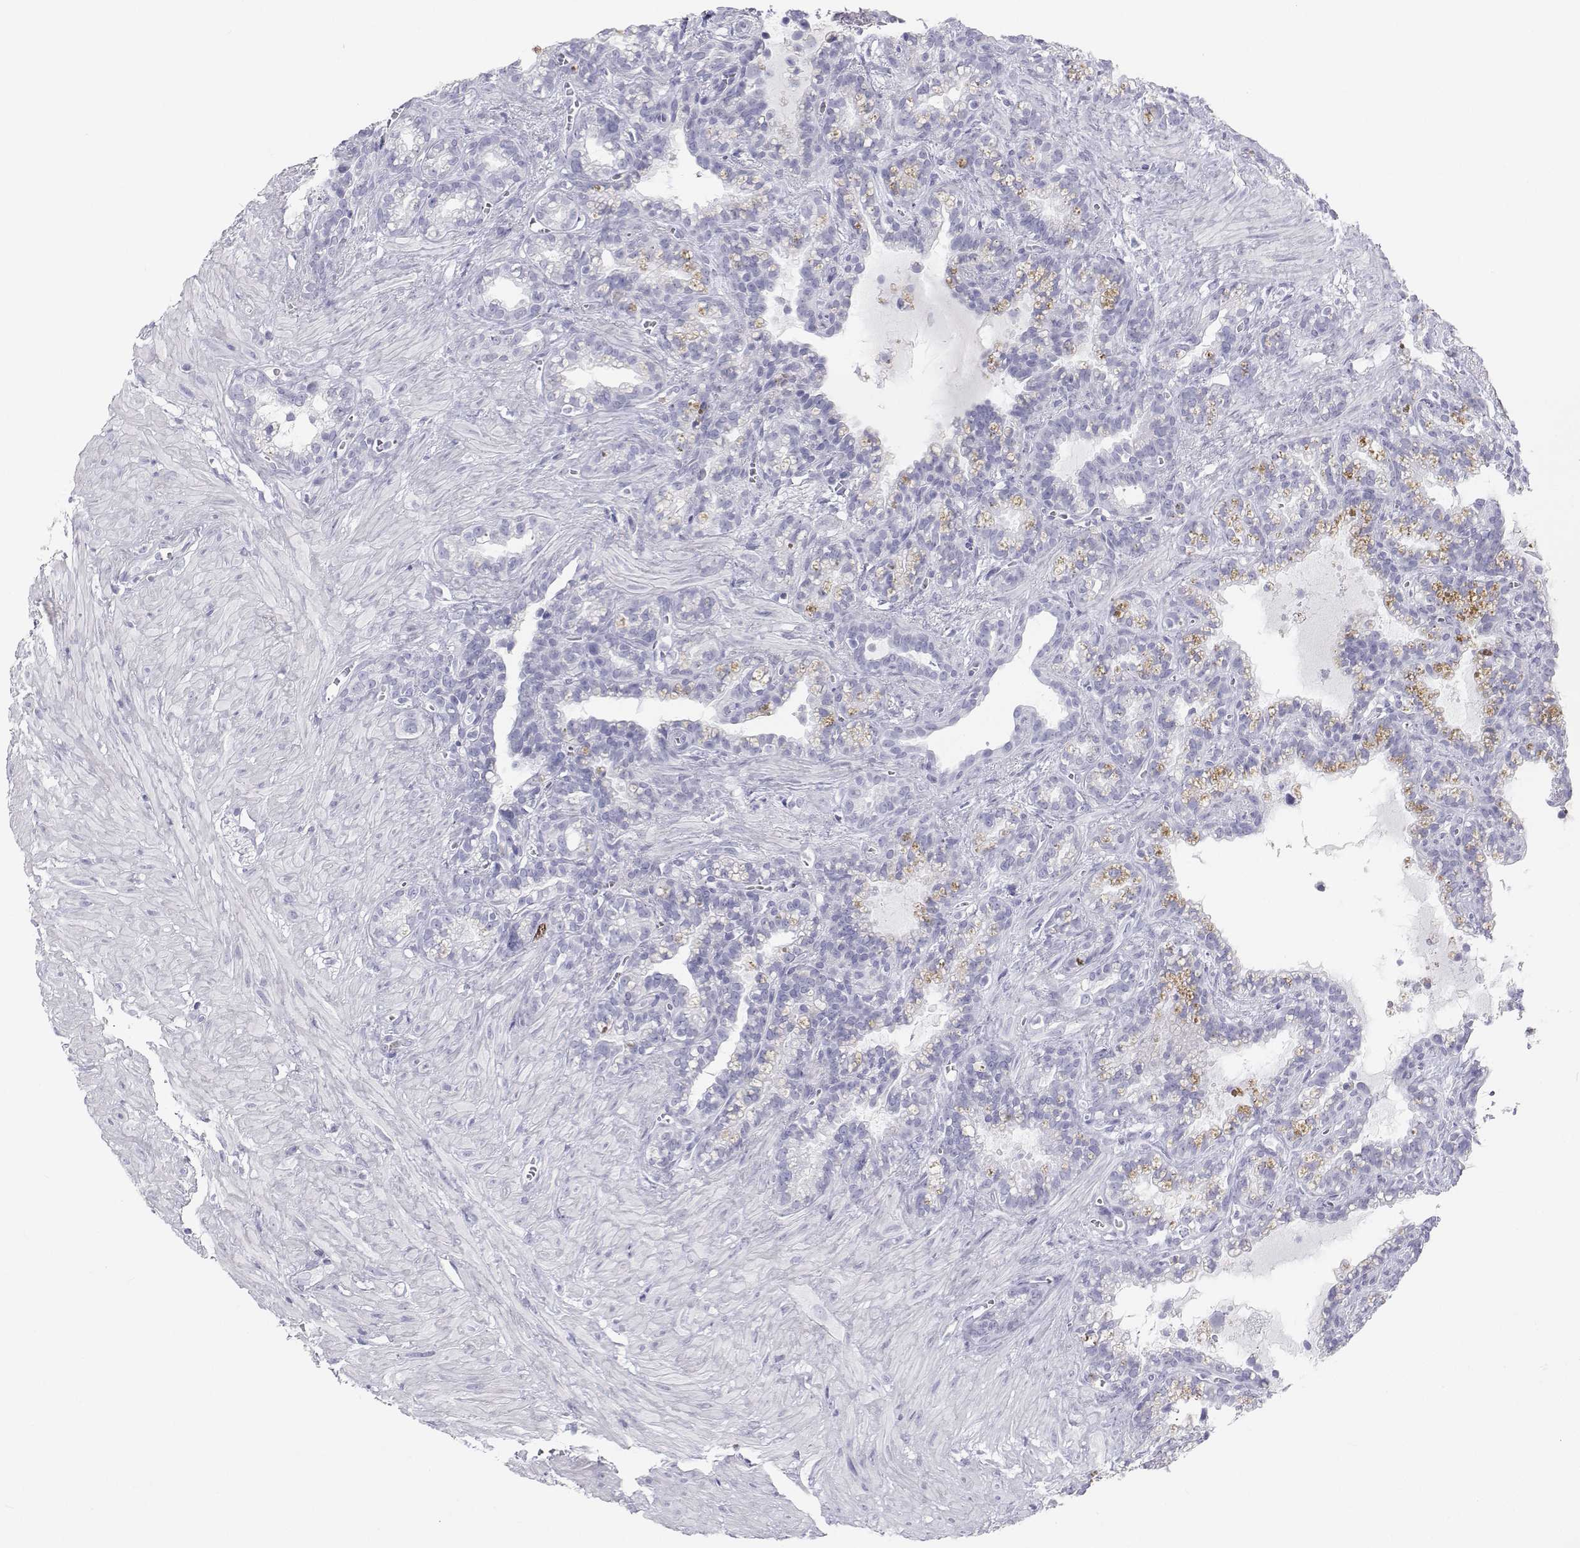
{"staining": {"intensity": "weak", "quantity": "<25%", "location": "cytoplasmic/membranous"}, "tissue": "seminal vesicle", "cell_type": "Glandular cells", "image_type": "normal", "snomed": [{"axis": "morphology", "description": "Normal tissue, NOS"}, {"axis": "topography", "description": "Seminal veicle"}], "caption": "Normal seminal vesicle was stained to show a protein in brown. There is no significant staining in glandular cells. Brightfield microscopy of IHC stained with DAB (3,3'-diaminobenzidine) (brown) and hematoxylin (blue), captured at high magnification.", "gene": "SFTPB", "patient": {"sex": "male", "age": 76}}